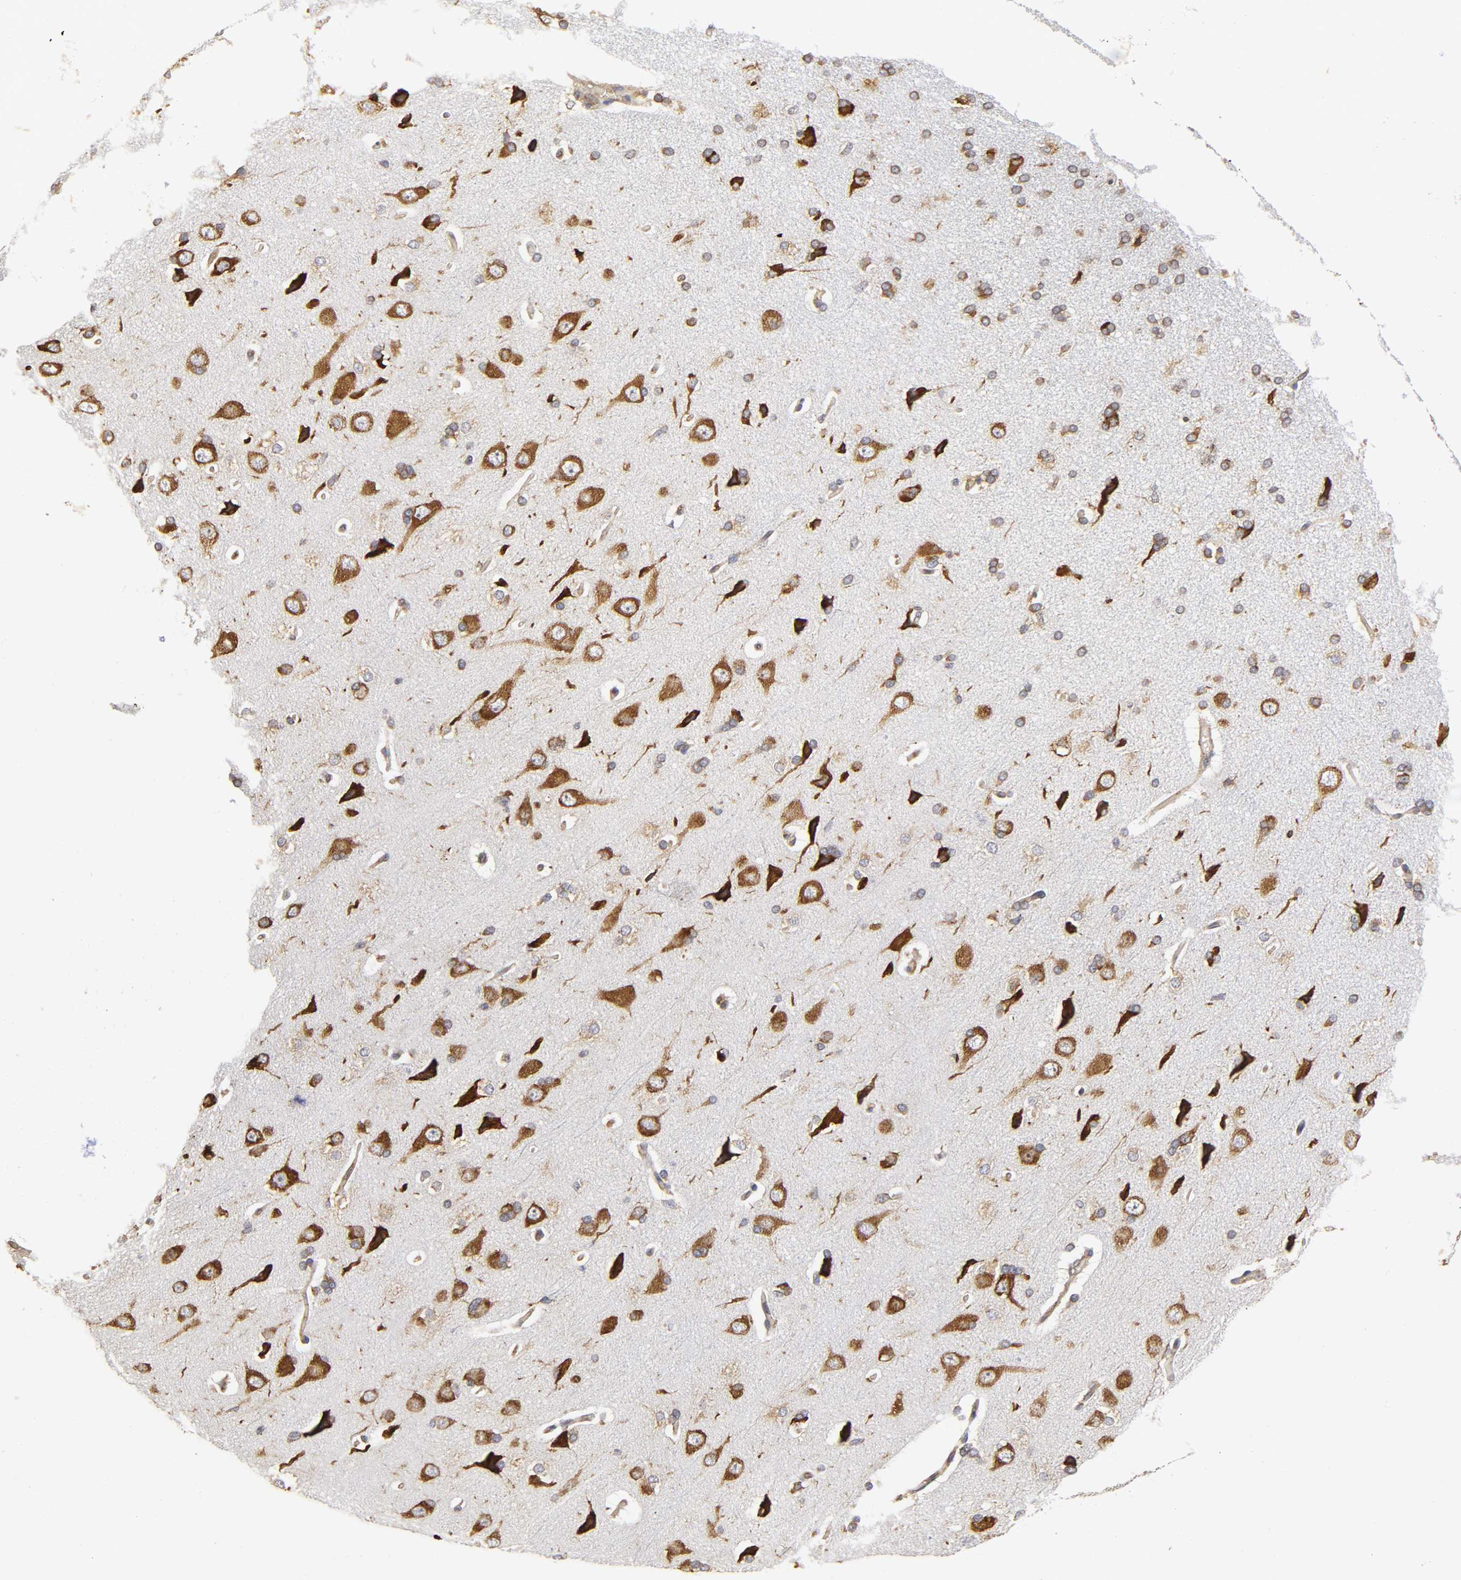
{"staining": {"intensity": "moderate", "quantity": "25%-75%", "location": "cytoplasmic/membranous"}, "tissue": "cerebral cortex", "cell_type": "Endothelial cells", "image_type": "normal", "snomed": [{"axis": "morphology", "description": "Normal tissue, NOS"}, {"axis": "topography", "description": "Cerebral cortex"}], "caption": "An image of cerebral cortex stained for a protein reveals moderate cytoplasmic/membranous brown staining in endothelial cells.", "gene": "RPL14", "patient": {"sex": "male", "age": 62}}